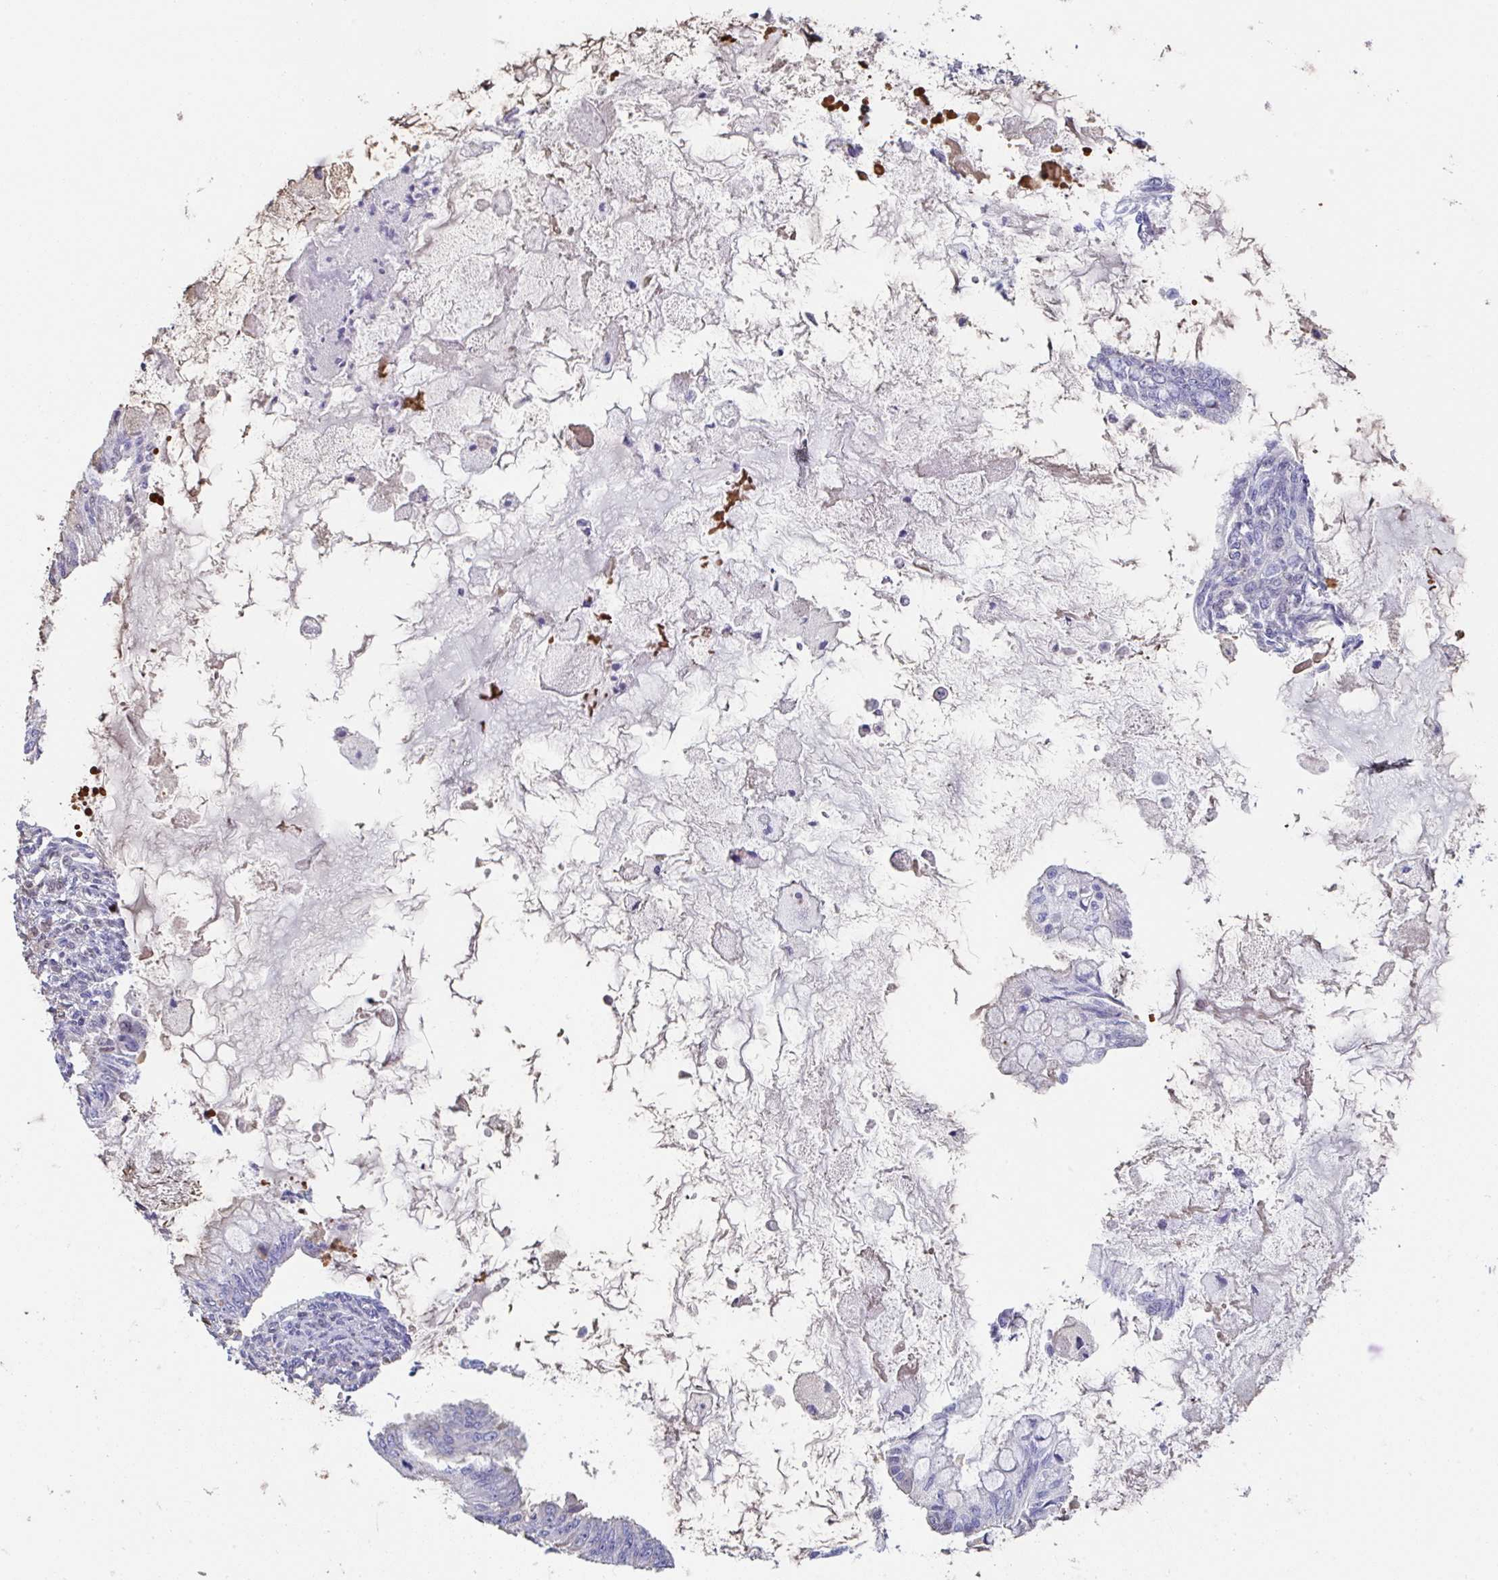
{"staining": {"intensity": "negative", "quantity": "none", "location": "none"}, "tissue": "ovarian cancer", "cell_type": "Tumor cells", "image_type": "cancer", "snomed": [{"axis": "morphology", "description": "Cystadenocarcinoma, mucinous, NOS"}, {"axis": "topography", "description": "Ovary"}], "caption": "Protein analysis of mucinous cystadenocarcinoma (ovarian) reveals no significant positivity in tumor cells. (Brightfield microscopy of DAB (3,3'-diaminobenzidine) immunohistochemistry (IHC) at high magnification).", "gene": "HOXC12", "patient": {"sex": "female", "age": 34}}